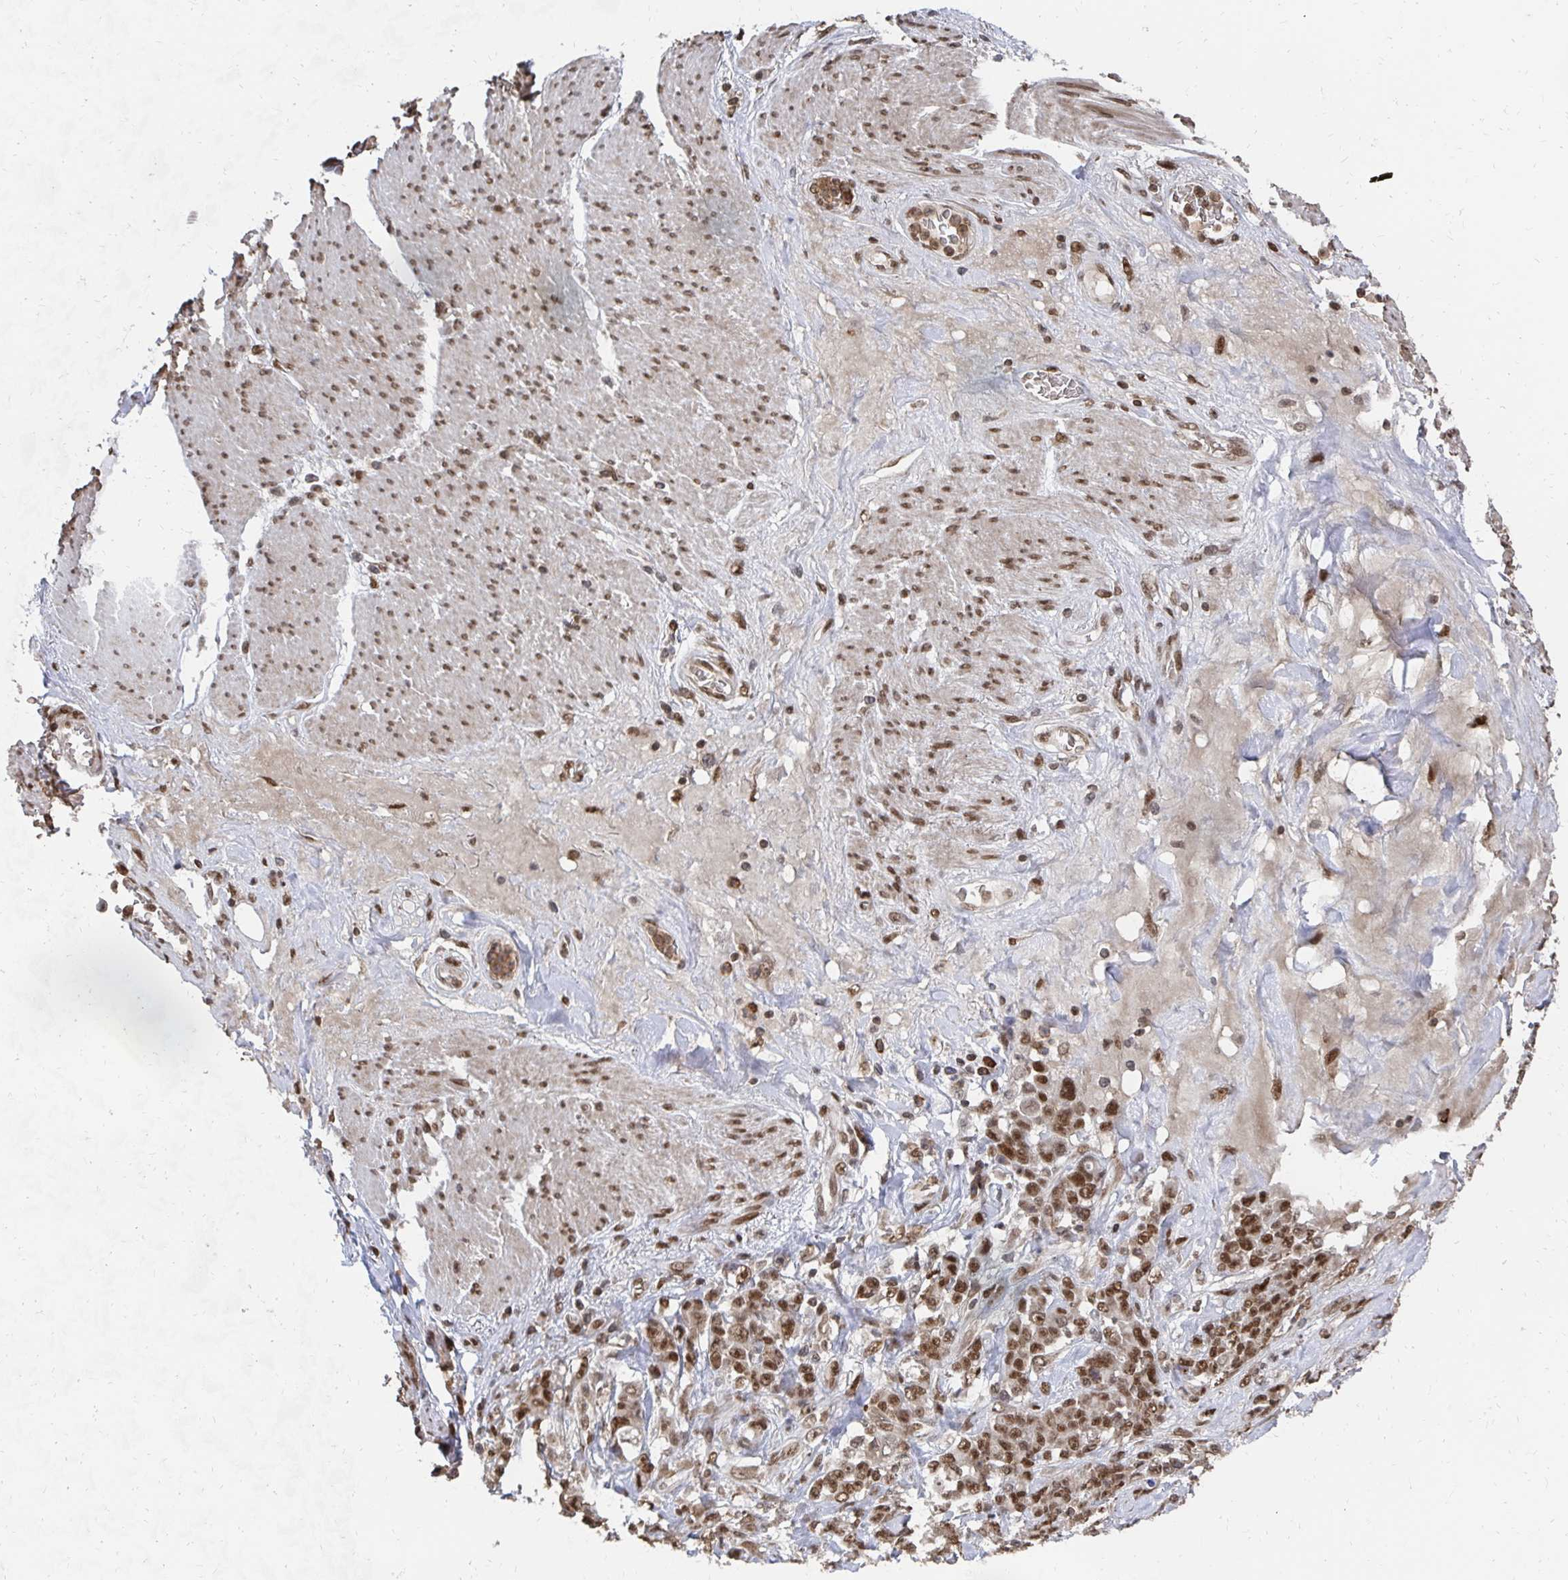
{"staining": {"intensity": "moderate", "quantity": ">75%", "location": "nuclear"}, "tissue": "stomach cancer", "cell_type": "Tumor cells", "image_type": "cancer", "snomed": [{"axis": "morphology", "description": "Adenocarcinoma, NOS"}, {"axis": "topography", "description": "Stomach"}], "caption": "The micrograph displays a brown stain indicating the presence of a protein in the nuclear of tumor cells in stomach cancer (adenocarcinoma). Nuclei are stained in blue.", "gene": "GTF3C6", "patient": {"sex": "female", "age": 79}}